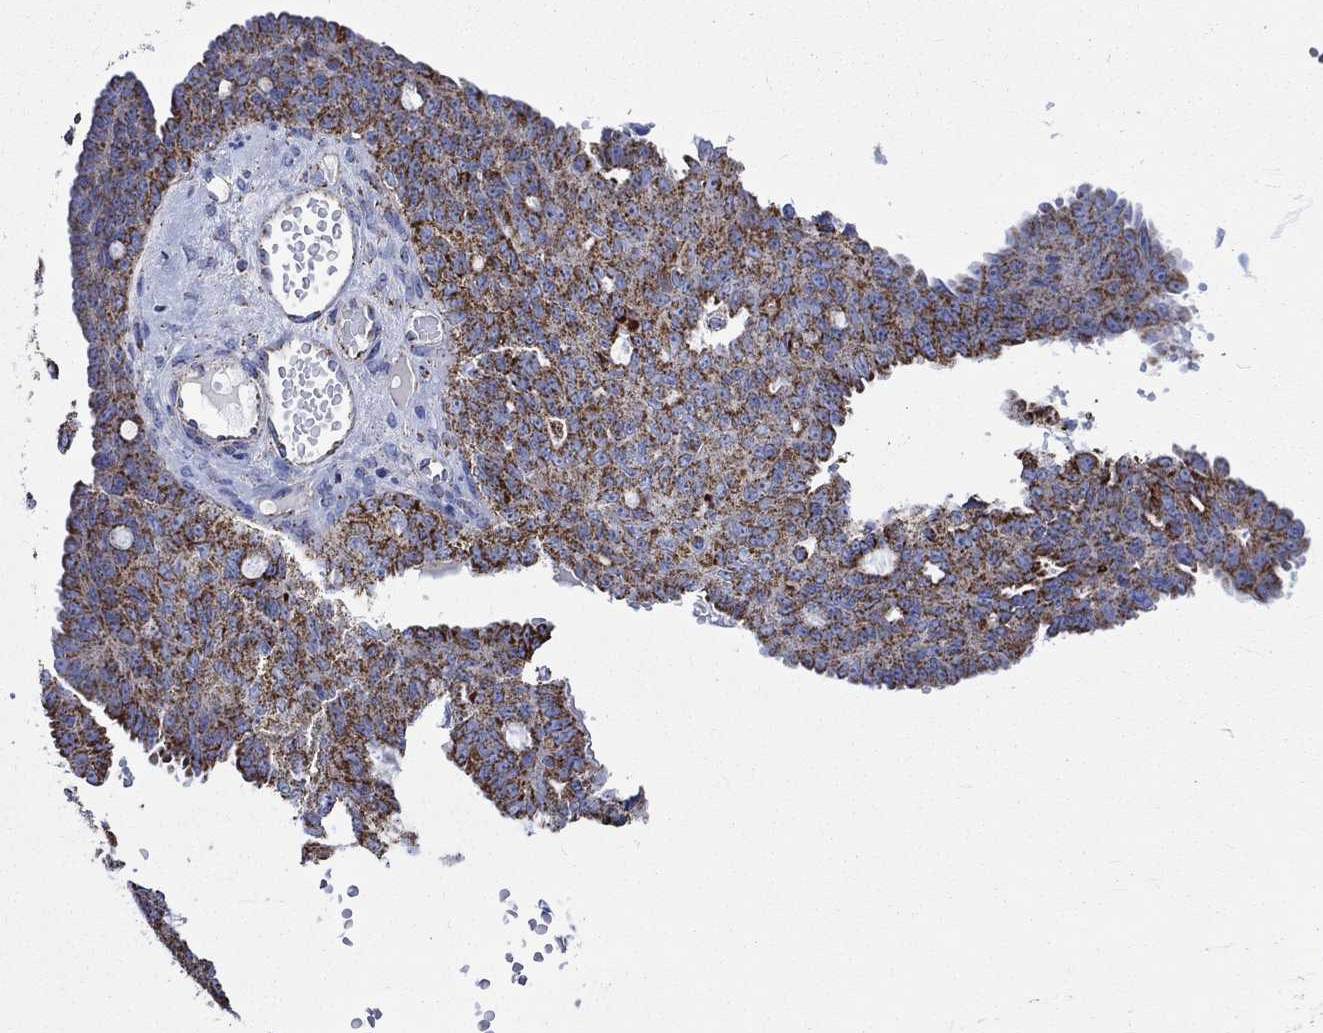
{"staining": {"intensity": "strong", "quantity": "25%-75%", "location": "cytoplasmic/membranous"}, "tissue": "ovarian cancer", "cell_type": "Tumor cells", "image_type": "cancer", "snomed": [{"axis": "morphology", "description": "Cystadenocarcinoma, serous, NOS"}, {"axis": "topography", "description": "Ovary"}], "caption": "Protein staining of ovarian cancer (serous cystadenocarcinoma) tissue reveals strong cytoplasmic/membranous staining in about 25%-75% of tumor cells. (DAB (3,3'-diaminobenzidine) = brown stain, brightfield microscopy at high magnification).", "gene": "RCE1", "patient": {"sex": "female", "age": 71}}